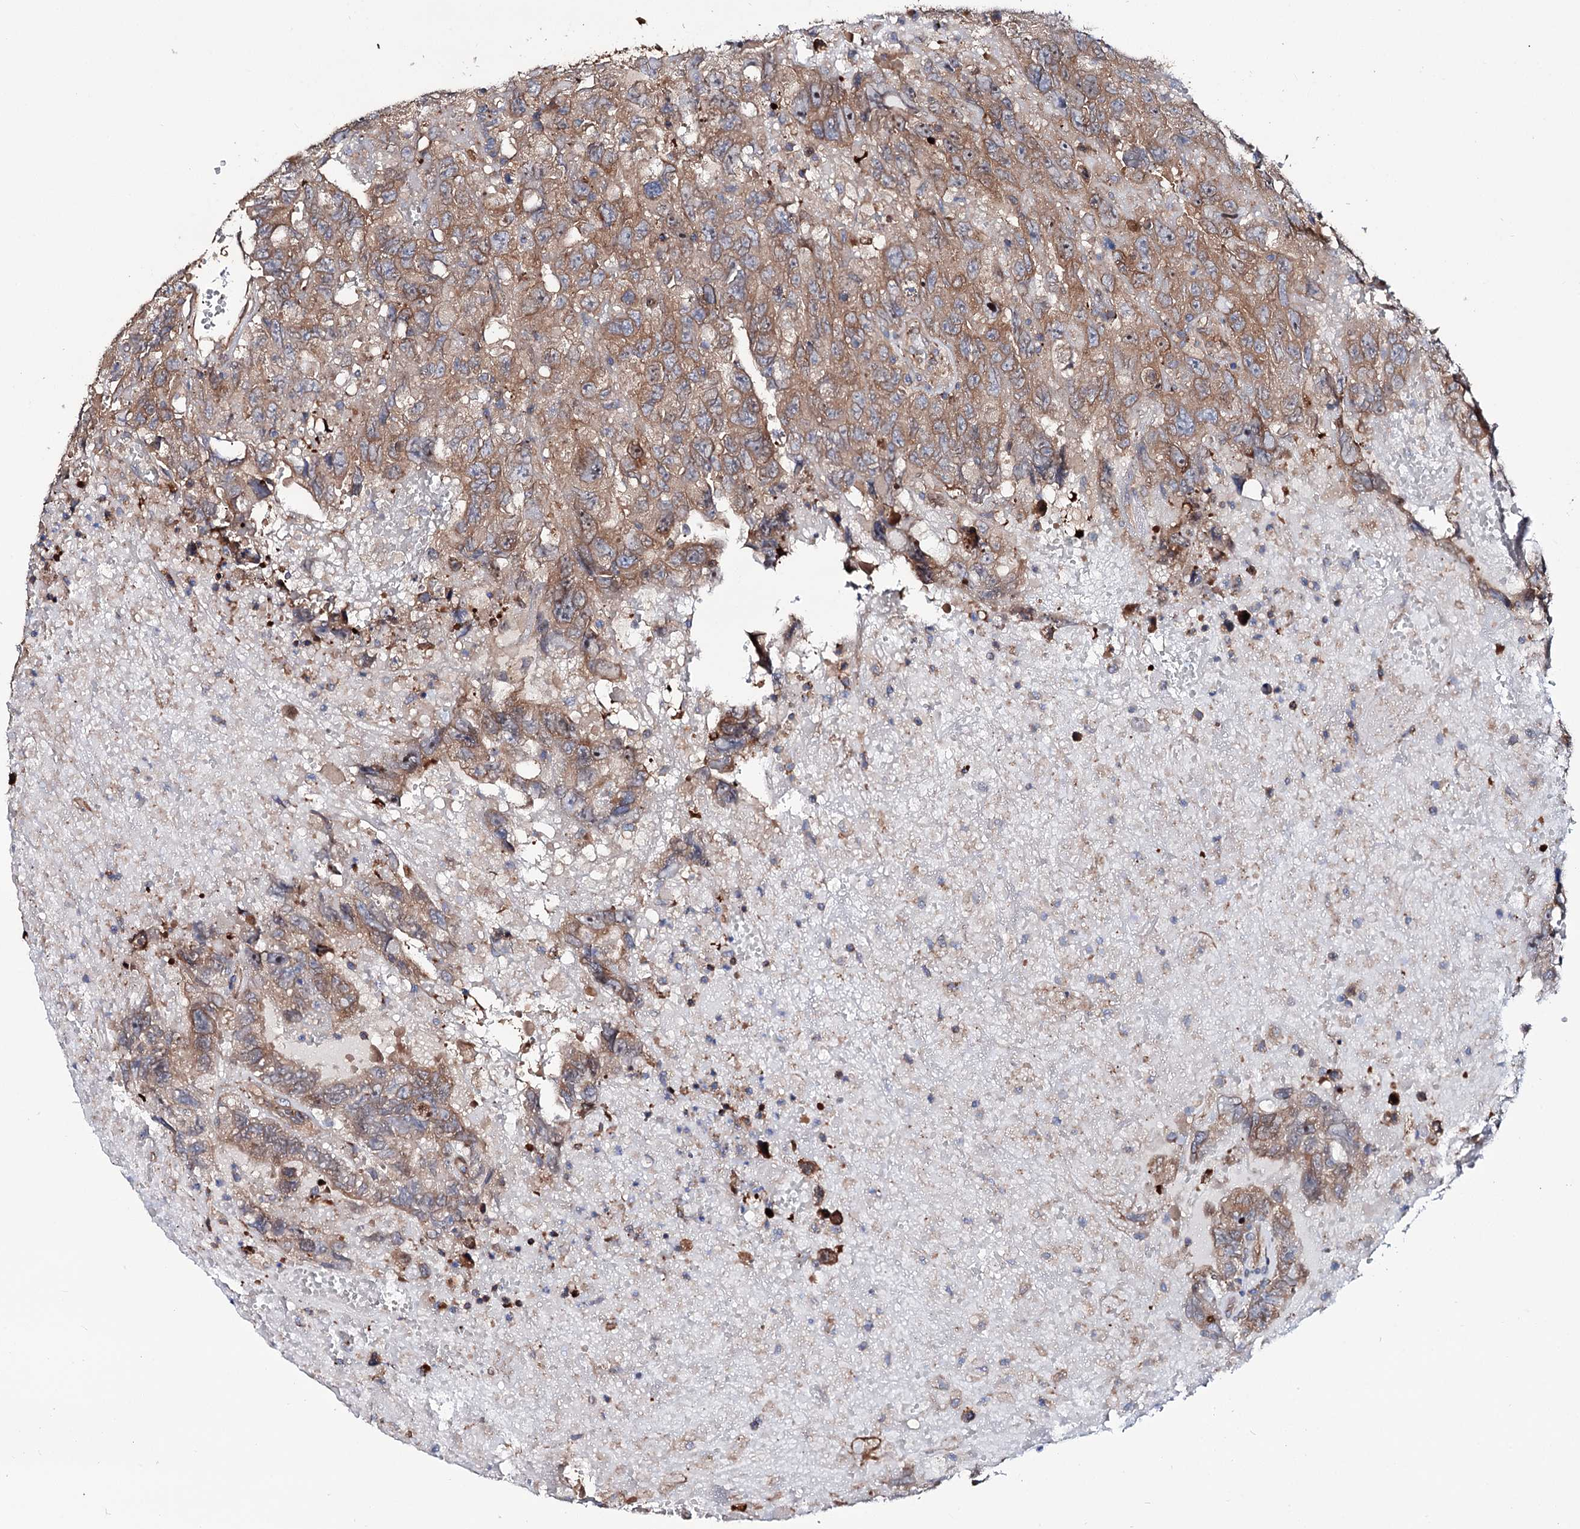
{"staining": {"intensity": "moderate", "quantity": ">75%", "location": "cytoplasmic/membranous"}, "tissue": "testis cancer", "cell_type": "Tumor cells", "image_type": "cancer", "snomed": [{"axis": "morphology", "description": "Carcinoma, Embryonal, NOS"}, {"axis": "topography", "description": "Testis"}], "caption": "Immunohistochemistry of human testis embryonal carcinoma demonstrates medium levels of moderate cytoplasmic/membranous staining in approximately >75% of tumor cells.", "gene": "PTDSS2", "patient": {"sex": "male", "age": 45}}